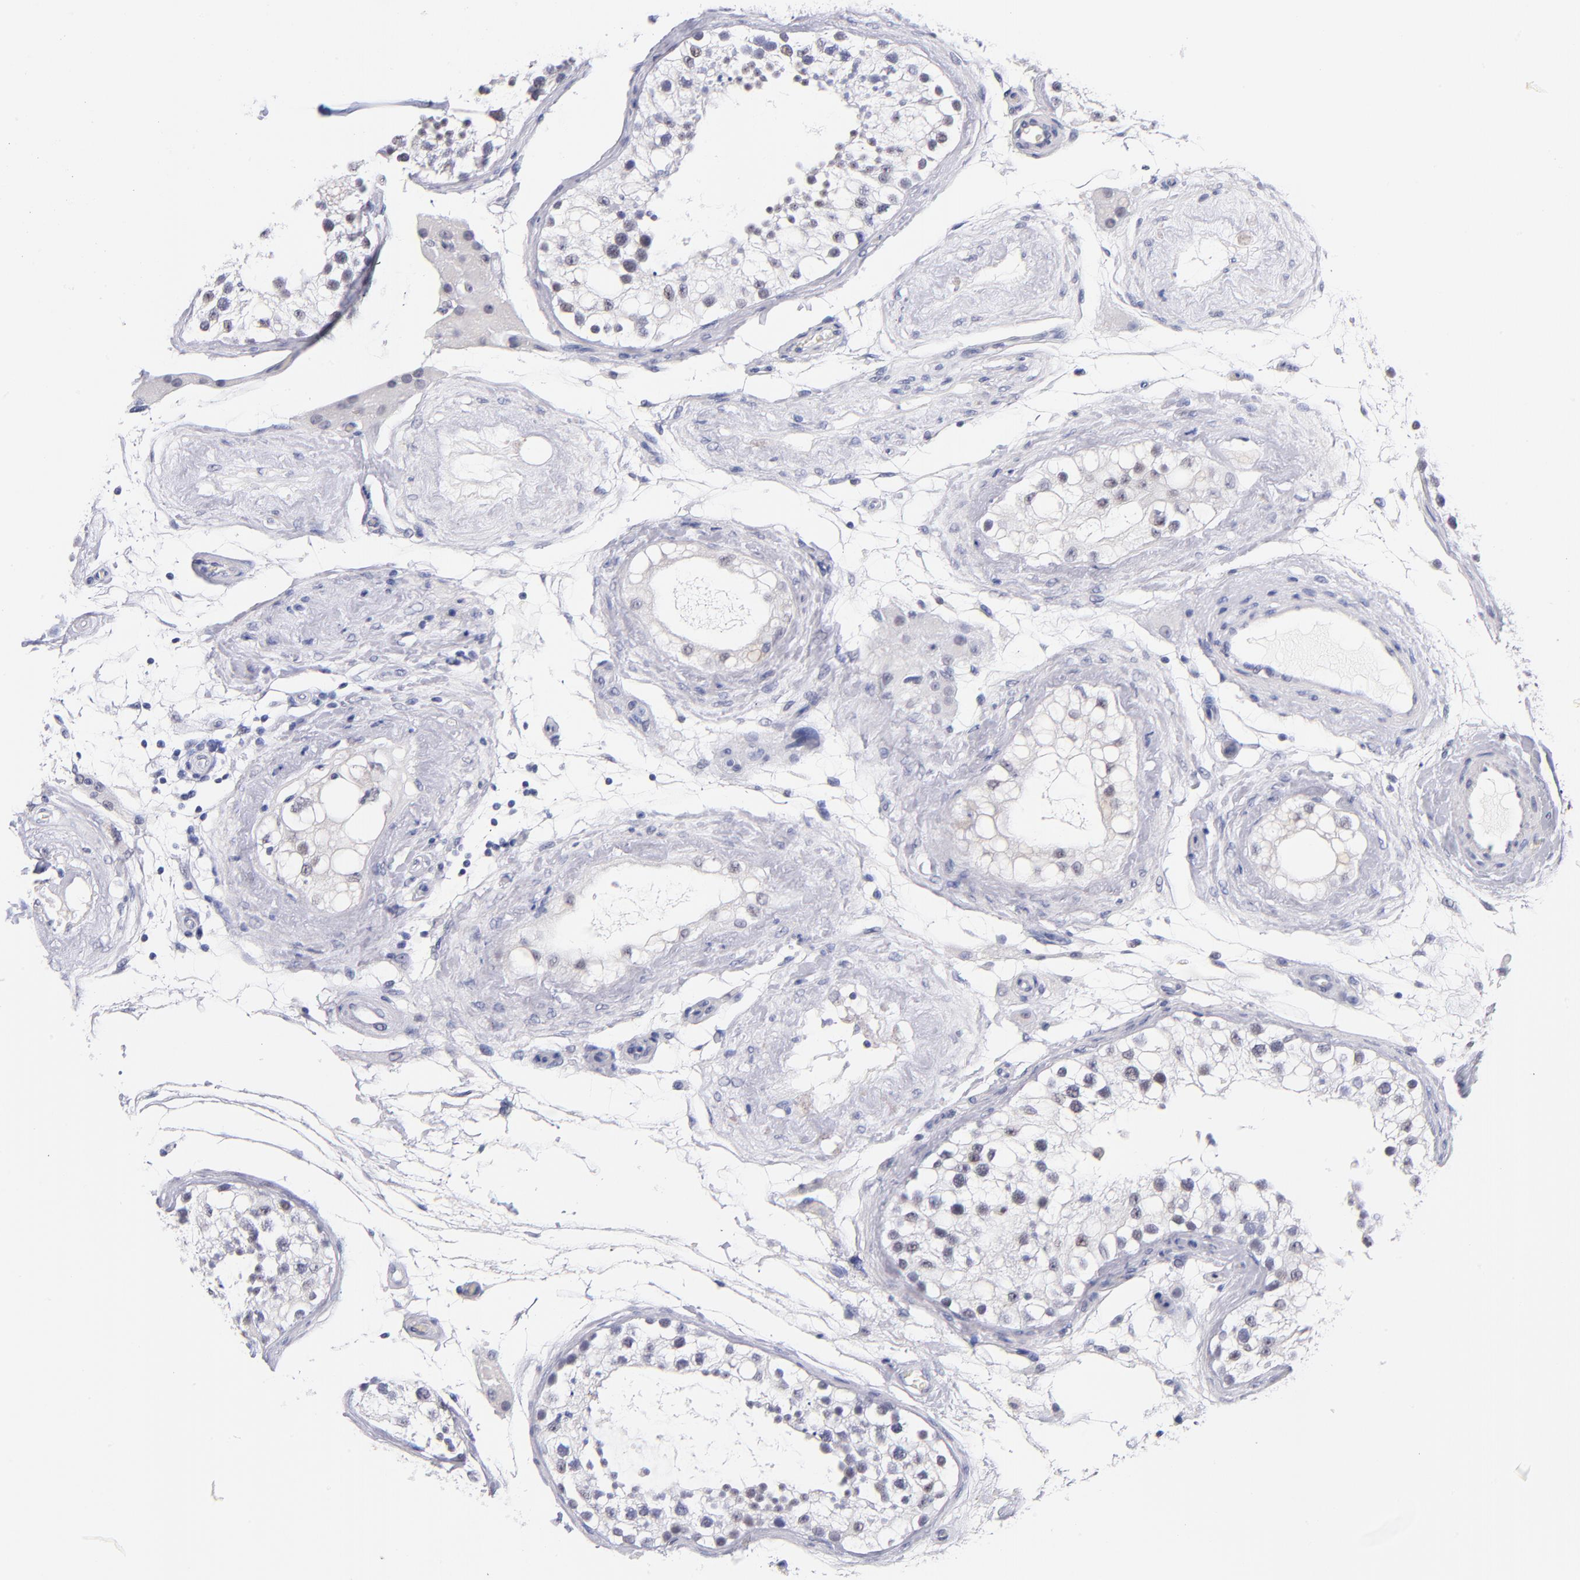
{"staining": {"intensity": "weak", "quantity": "<25%", "location": "nuclear"}, "tissue": "testis", "cell_type": "Cells in seminiferous ducts", "image_type": "normal", "snomed": [{"axis": "morphology", "description": "Normal tissue, NOS"}, {"axis": "topography", "description": "Testis"}], "caption": "The photomicrograph exhibits no staining of cells in seminiferous ducts in normal testis. Brightfield microscopy of IHC stained with DAB (brown) and hematoxylin (blue), captured at high magnification.", "gene": "SNRPB", "patient": {"sex": "male", "age": 68}}